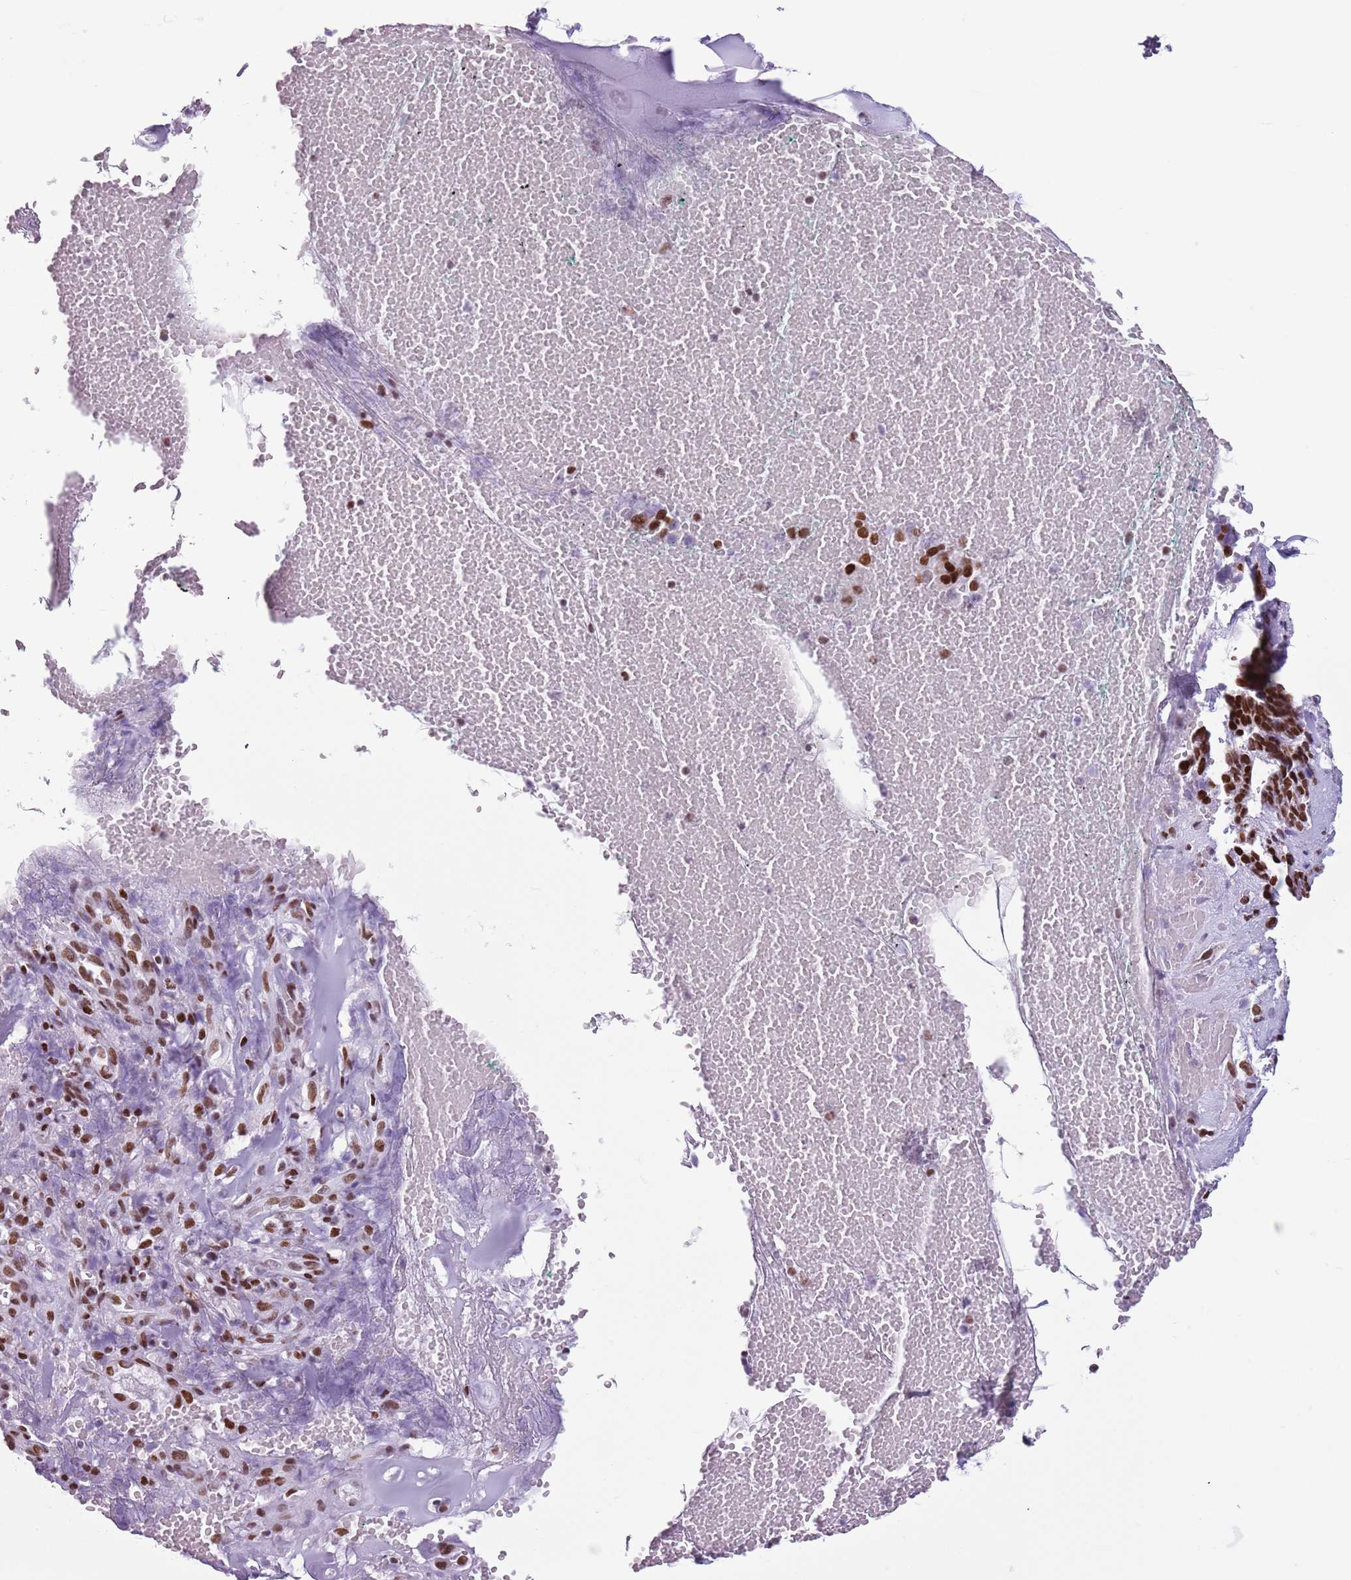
{"staining": {"intensity": "negative", "quantity": "none", "location": "none"}, "tissue": "adipose tissue", "cell_type": "Adipocytes", "image_type": "normal", "snomed": [{"axis": "morphology", "description": "Normal tissue, NOS"}, {"axis": "morphology", "description": "Basal cell carcinoma"}, {"axis": "topography", "description": "Cartilage tissue"}, {"axis": "topography", "description": "Nasopharynx"}, {"axis": "topography", "description": "Oral tissue"}], "caption": "Immunohistochemistry image of benign adipose tissue stained for a protein (brown), which shows no positivity in adipocytes. (DAB (3,3'-diaminobenzidine) IHC, high magnification).", "gene": "FAM104B", "patient": {"sex": "female", "age": 77}}